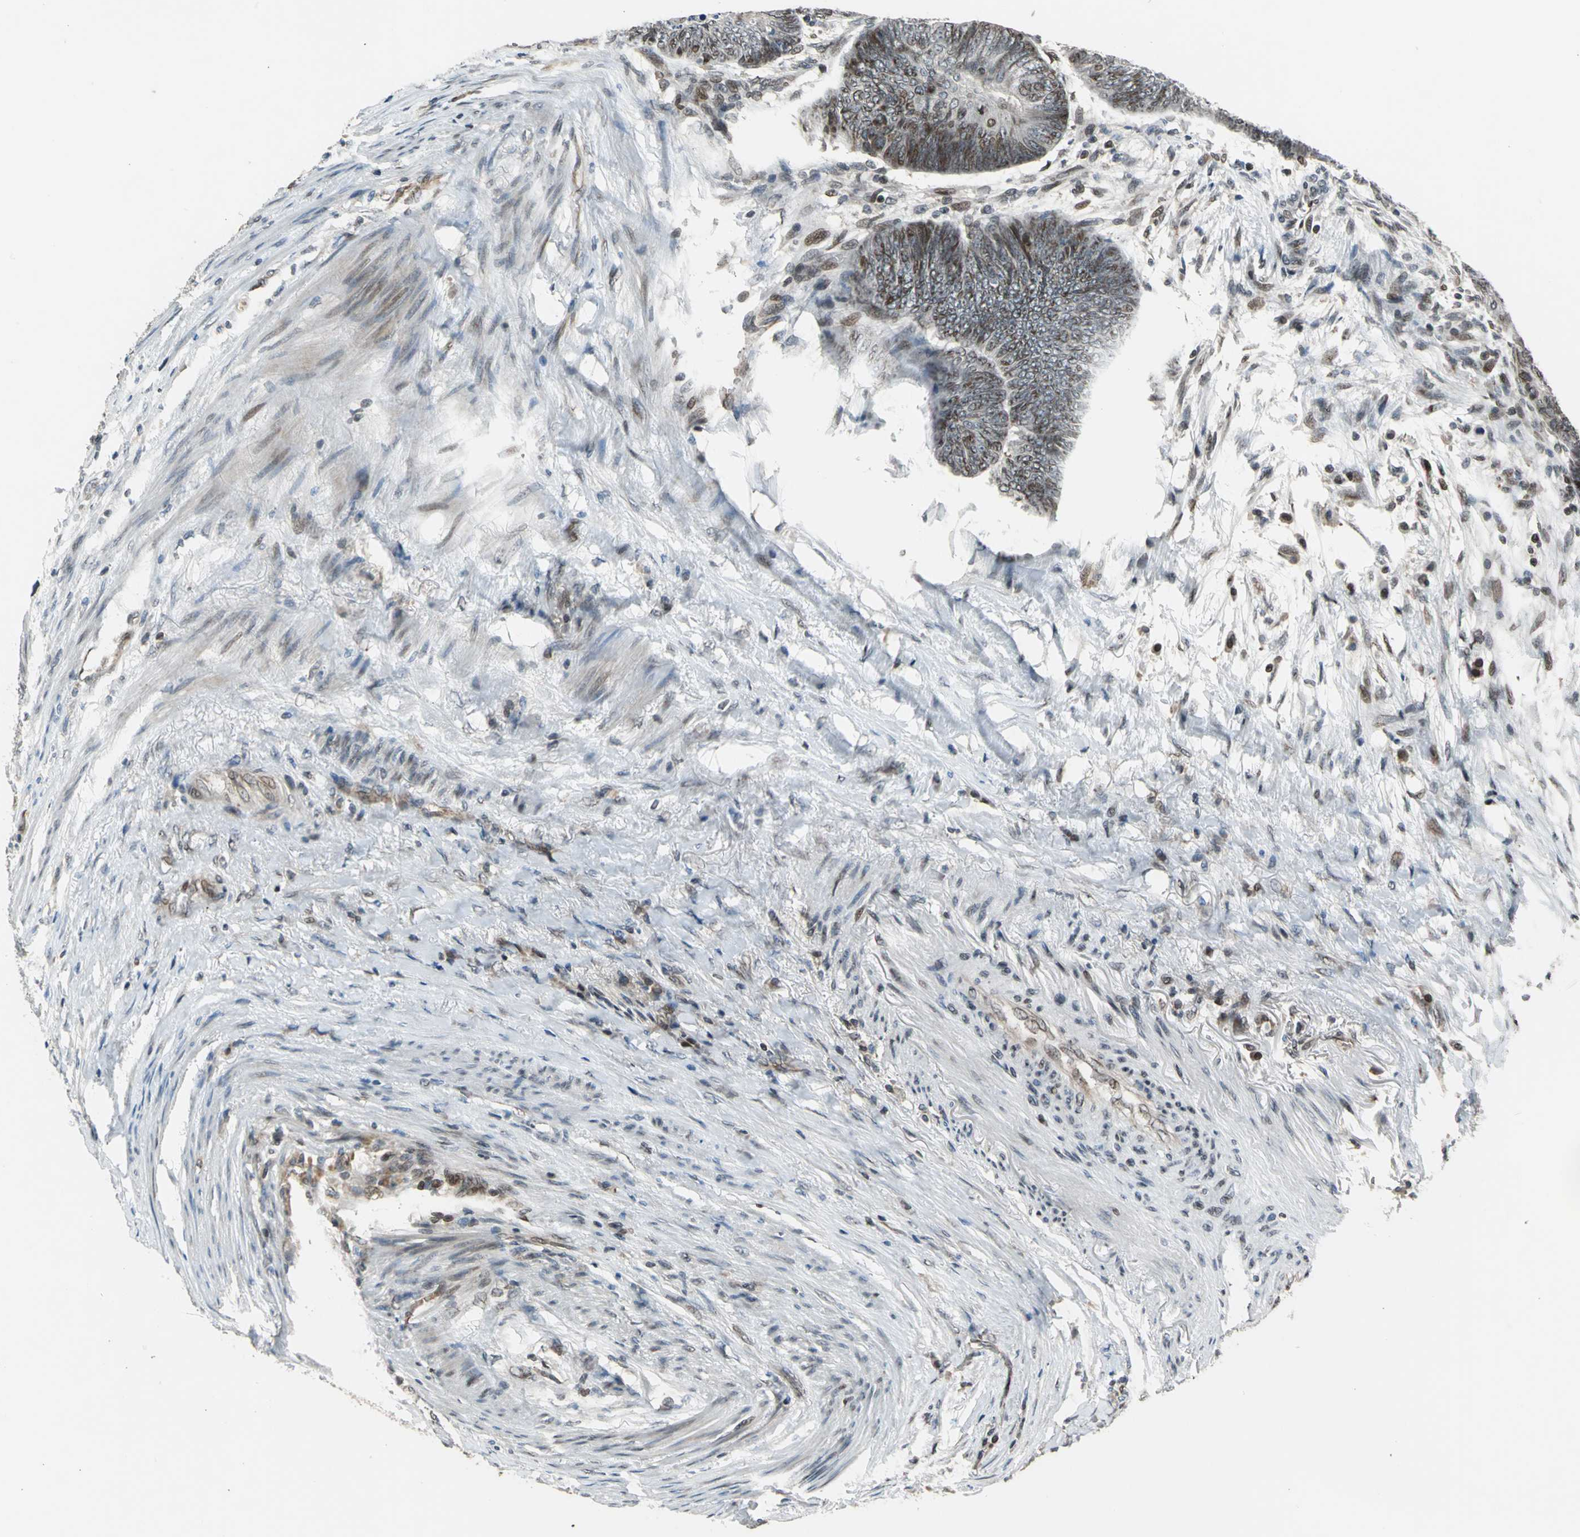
{"staining": {"intensity": "moderate", "quantity": "25%-75%", "location": "nuclear"}, "tissue": "colorectal cancer", "cell_type": "Tumor cells", "image_type": "cancer", "snomed": [{"axis": "morphology", "description": "Normal tissue, NOS"}, {"axis": "morphology", "description": "Adenocarcinoma, NOS"}, {"axis": "topography", "description": "Rectum"}, {"axis": "topography", "description": "Peripheral nerve tissue"}], "caption": "Colorectal cancer (adenocarcinoma) stained with a brown dye reveals moderate nuclear positive expression in about 25%-75% of tumor cells.", "gene": "BRIP1", "patient": {"sex": "male", "age": 92}}